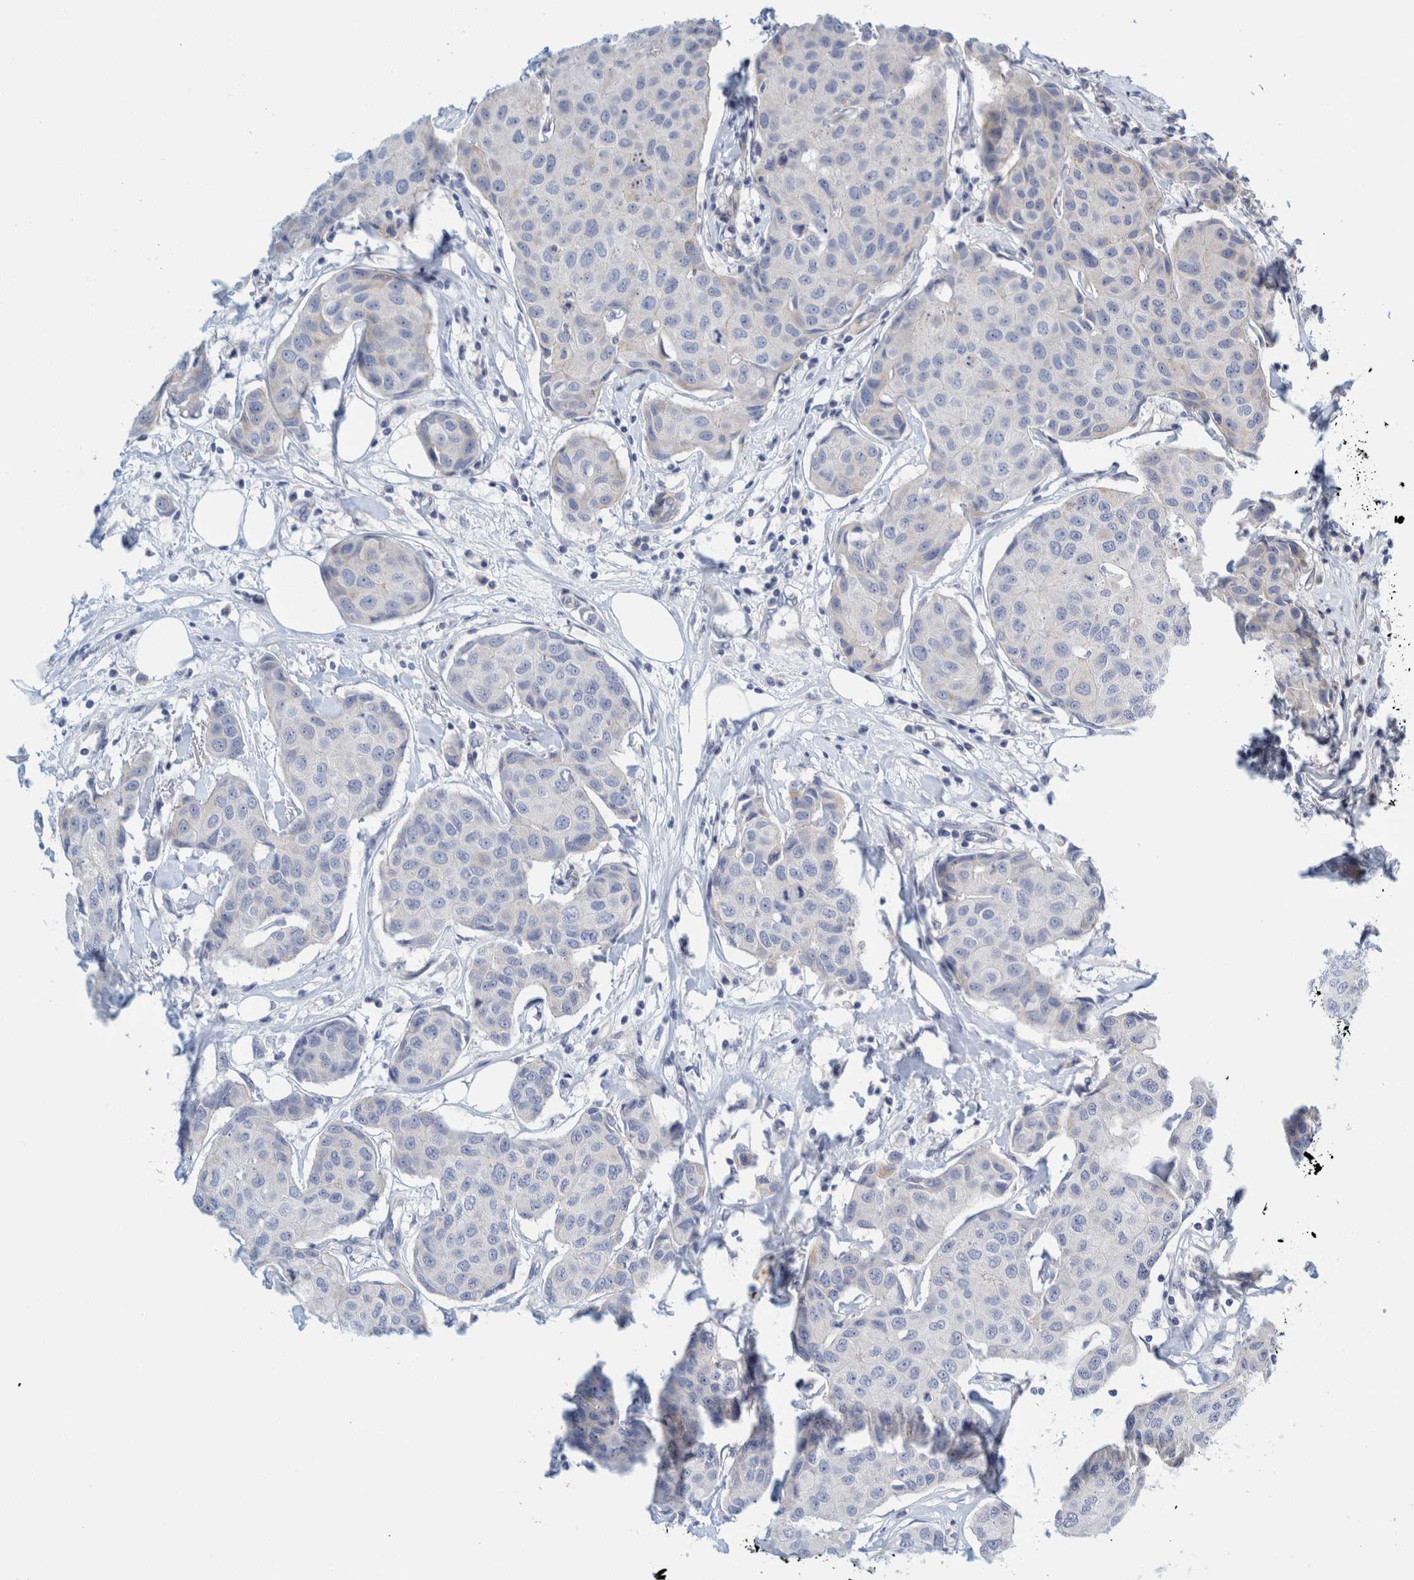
{"staining": {"intensity": "negative", "quantity": "none", "location": "none"}, "tissue": "breast cancer", "cell_type": "Tumor cells", "image_type": "cancer", "snomed": [{"axis": "morphology", "description": "Duct carcinoma"}, {"axis": "topography", "description": "Breast"}], "caption": "Human breast cancer (intraductal carcinoma) stained for a protein using immunohistochemistry (IHC) displays no expression in tumor cells.", "gene": "ZNF324B", "patient": {"sex": "female", "age": 80}}